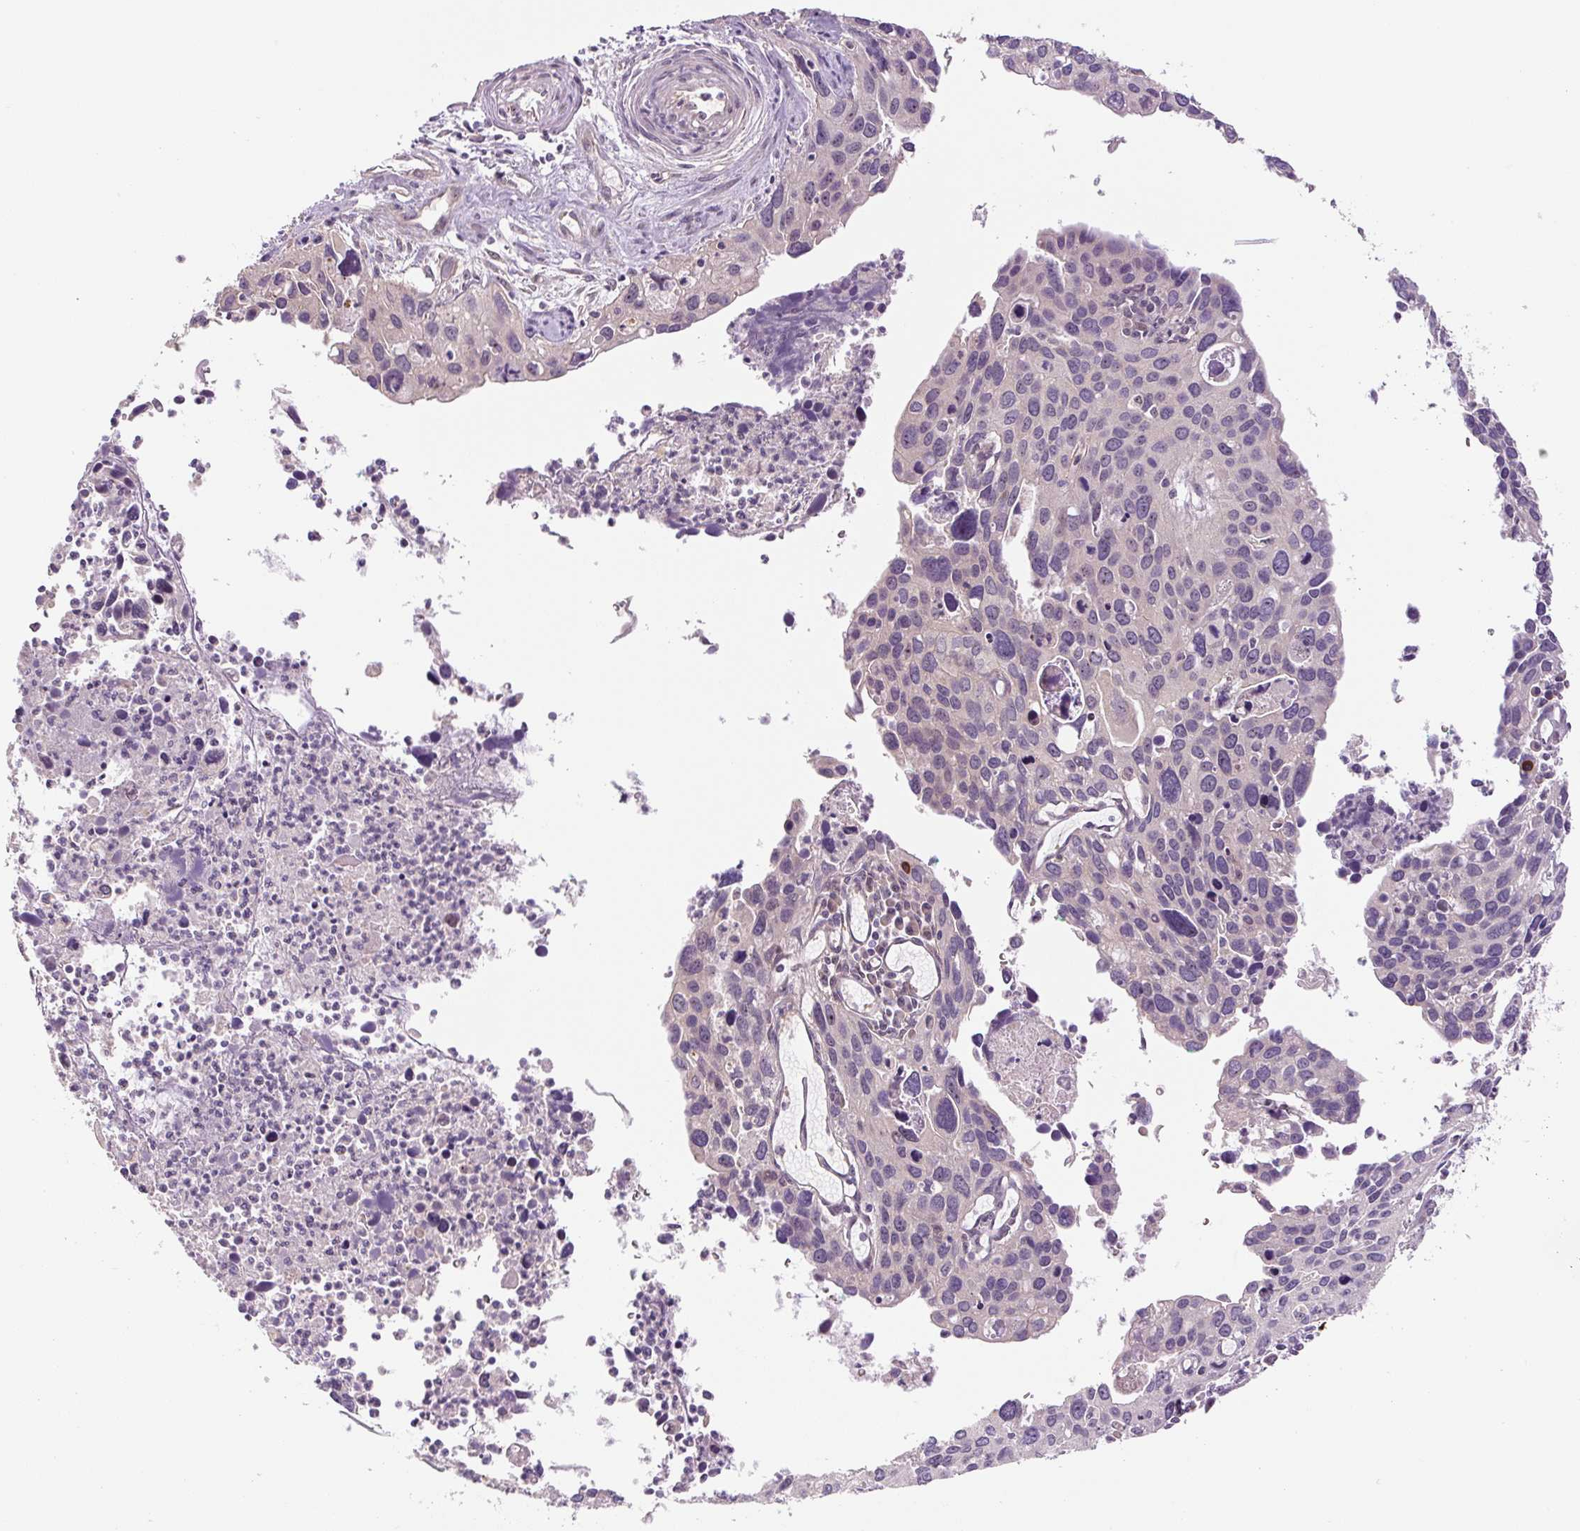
{"staining": {"intensity": "negative", "quantity": "none", "location": "none"}, "tissue": "cervical cancer", "cell_type": "Tumor cells", "image_type": "cancer", "snomed": [{"axis": "morphology", "description": "Squamous cell carcinoma, NOS"}, {"axis": "topography", "description": "Cervix"}], "caption": "Human squamous cell carcinoma (cervical) stained for a protein using IHC displays no expression in tumor cells.", "gene": "TMEM151B", "patient": {"sex": "female", "age": 55}}